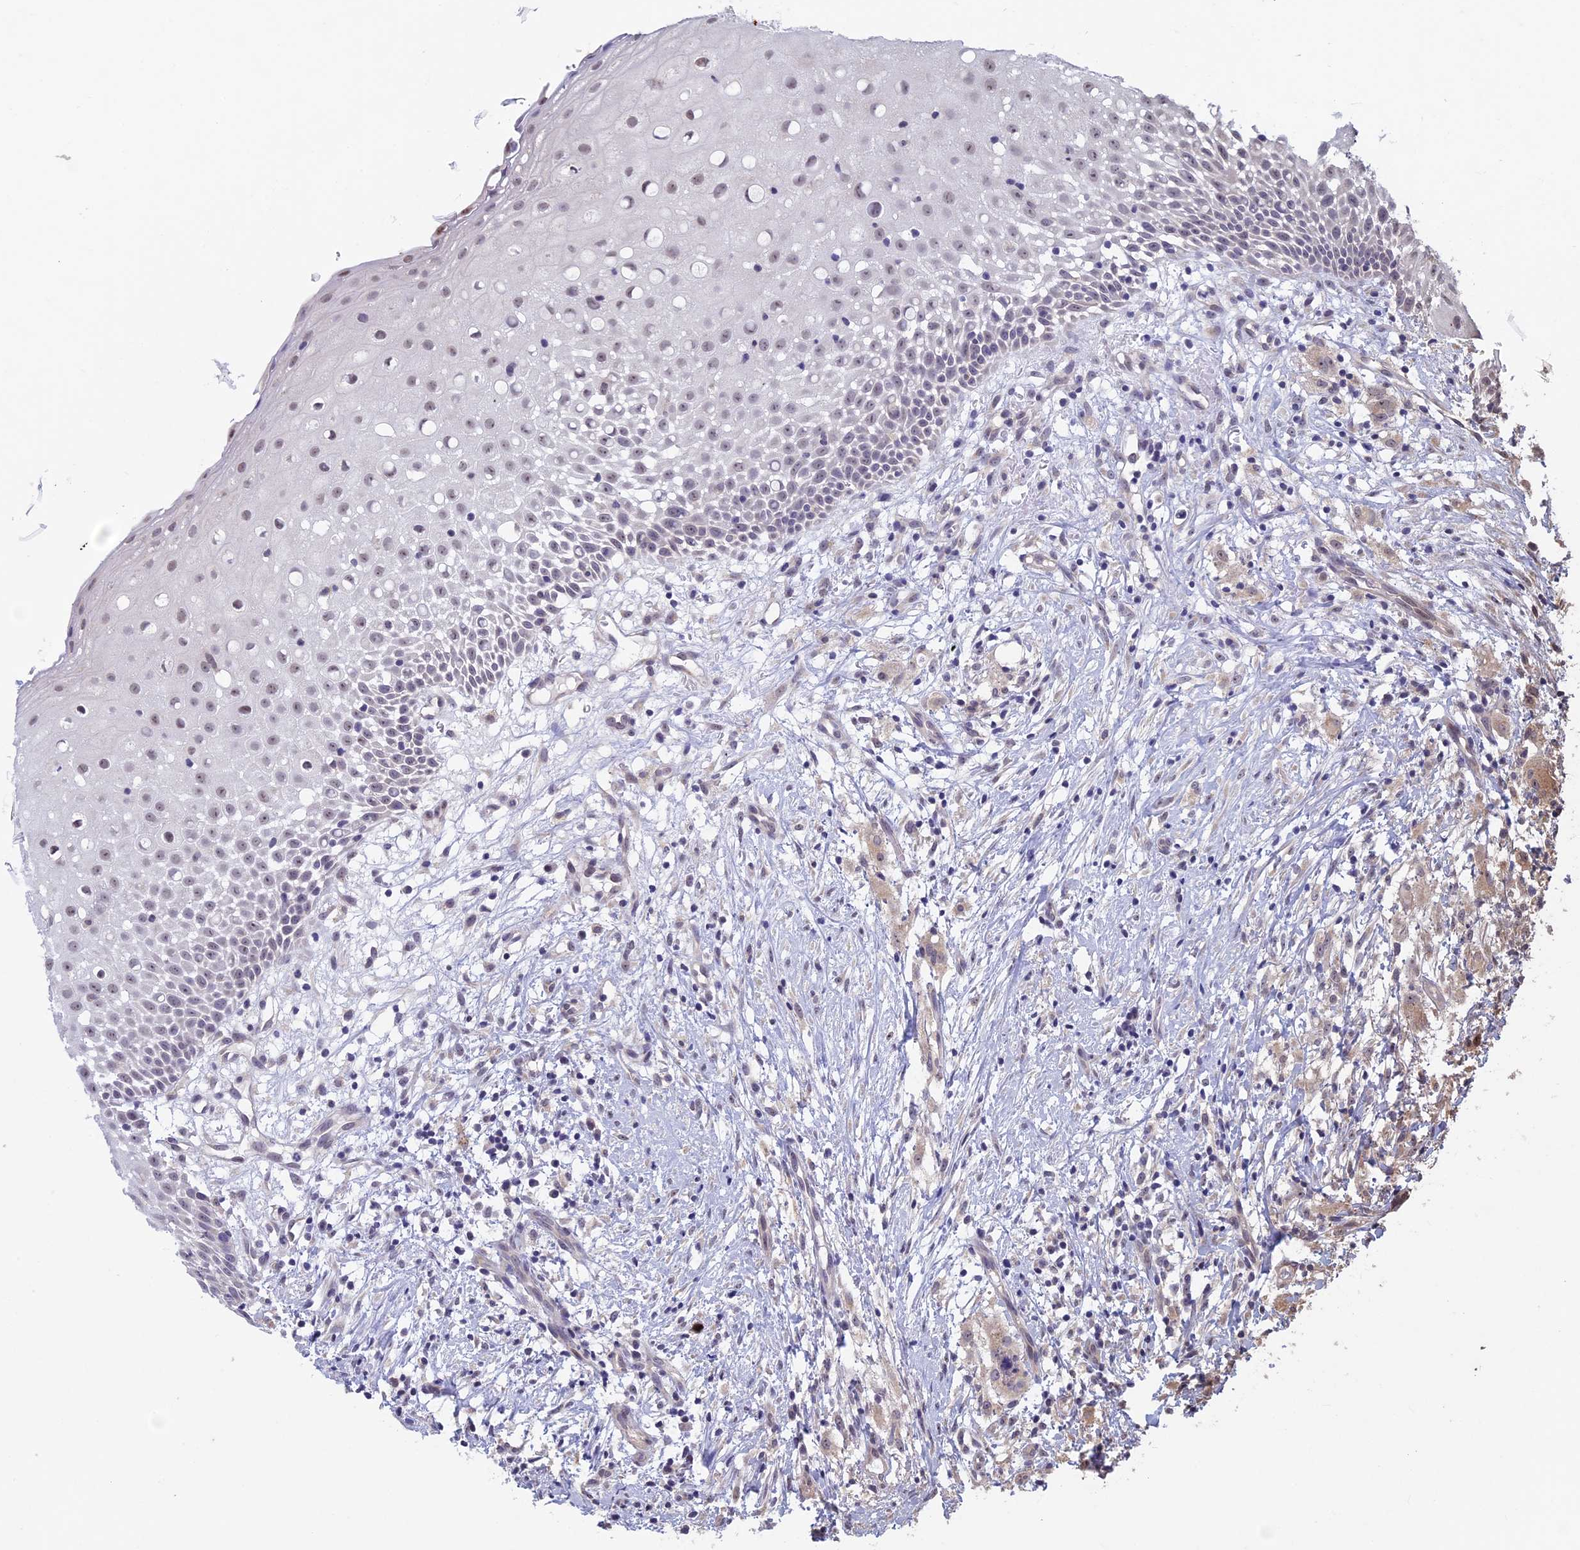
{"staining": {"intensity": "weak", "quantity": "25%-75%", "location": "nuclear"}, "tissue": "oral mucosa", "cell_type": "Squamous epithelial cells", "image_type": "normal", "snomed": [{"axis": "morphology", "description": "Normal tissue, NOS"}, {"axis": "topography", "description": "Oral tissue"}], "caption": "An immunohistochemistry photomicrograph of normal tissue is shown. Protein staining in brown shows weak nuclear positivity in oral mucosa within squamous epithelial cells.", "gene": "SPIRE1", "patient": {"sex": "female", "age": 69}}